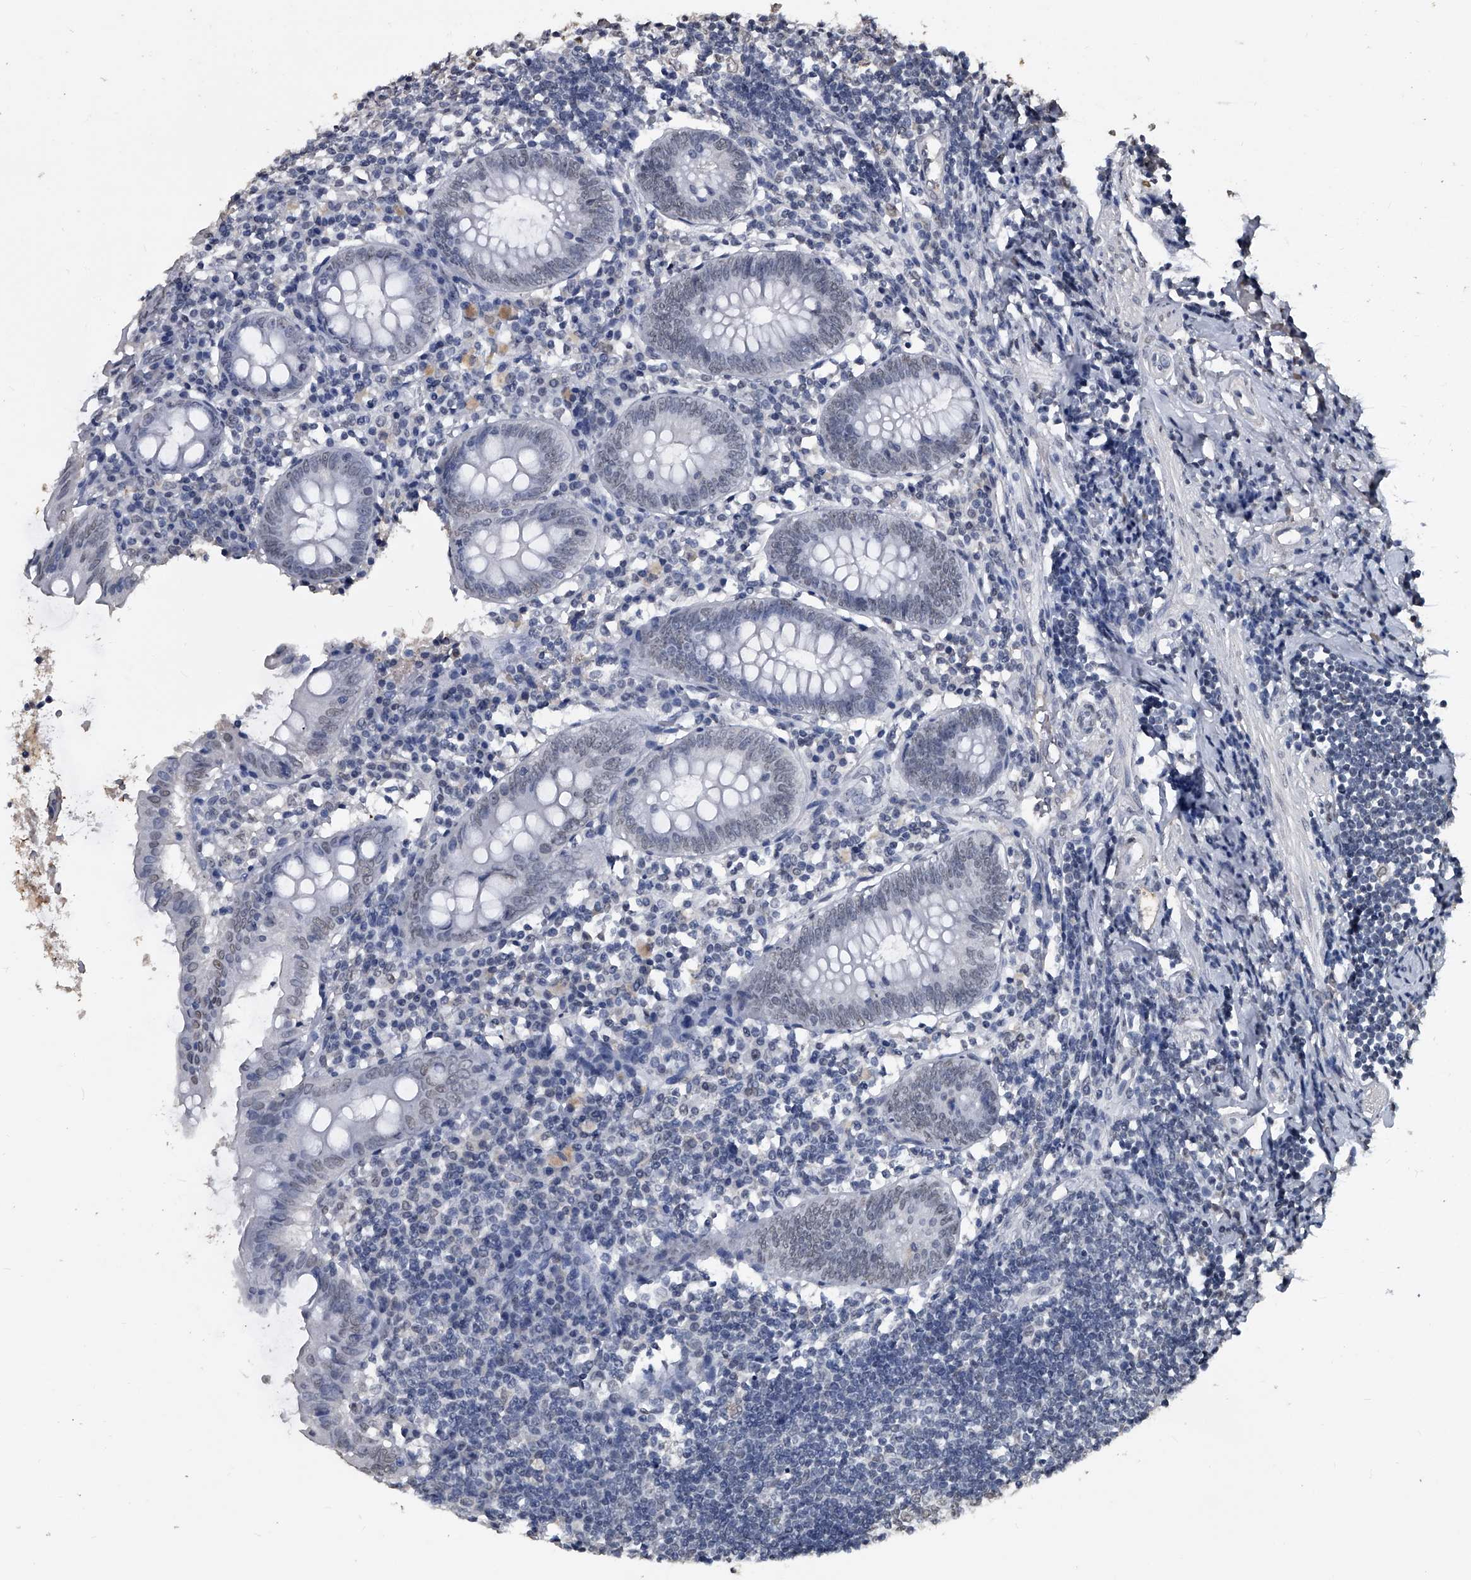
{"staining": {"intensity": "weak", "quantity": "25%-75%", "location": "nuclear"}, "tissue": "appendix", "cell_type": "Glandular cells", "image_type": "normal", "snomed": [{"axis": "morphology", "description": "Normal tissue, NOS"}, {"axis": "topography", "description": "Appendix"}], "caption": "Glandular cells reveal weak nuclear staining in approximately 25%-75% of cells in unremarkable appendix. (DAB (3,3'-diaminobenzidine) IHC, brown staining for protein, blue staining for nuclei).", "gene": "MATR3", "patient": {"sex": "female", "age": 54}}